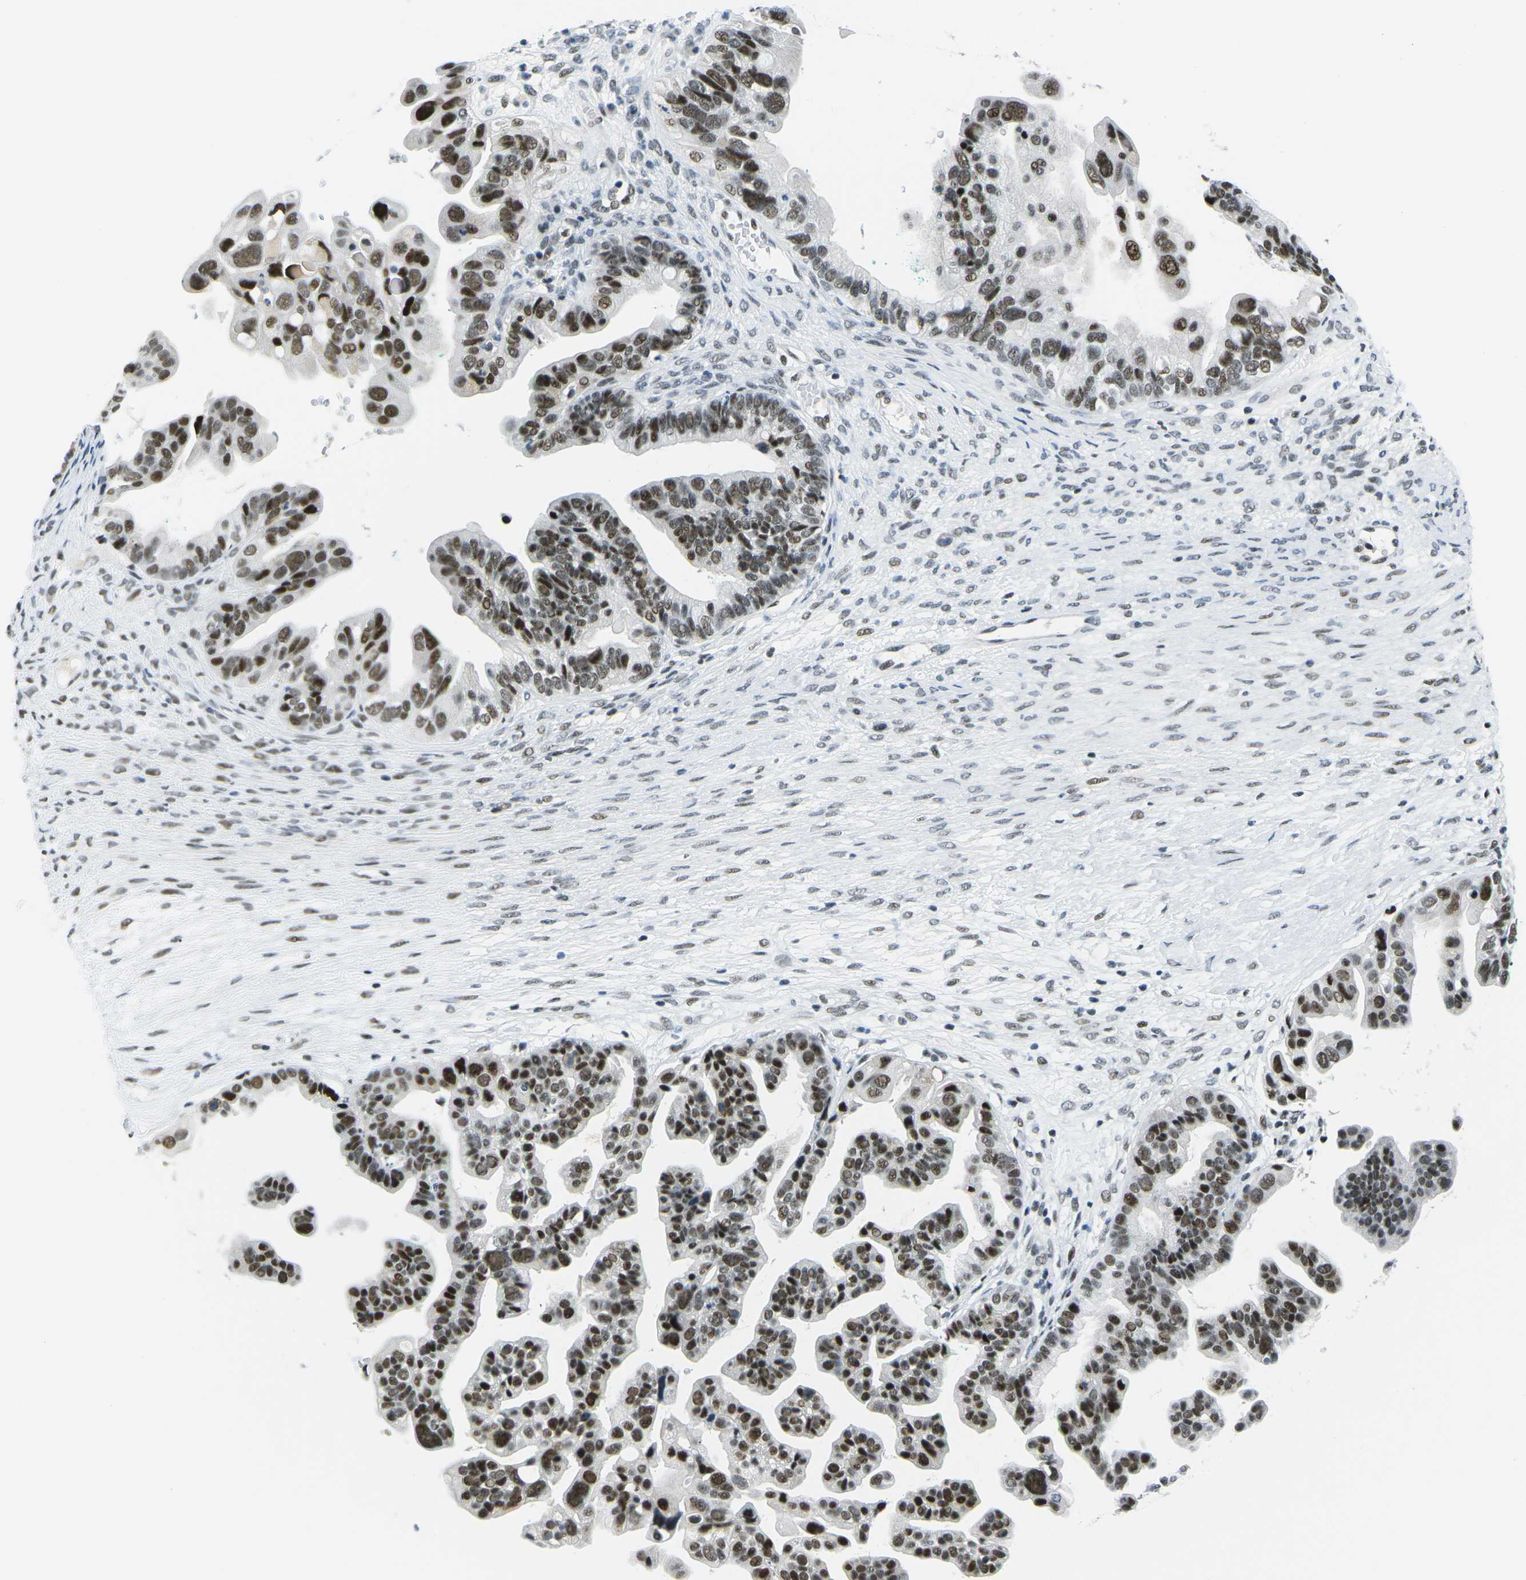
{"staining": {"intensity": "strong", "quantity": ">75%", "location": "nuclear"}, "tissue": "ovarian cancer", "cell_type": "Tumor cells", "image_type": "cancer", "snomed": [{"axis": "morphology", "description": "Cystadenocarcinoma, serous, NOS"}, {"axis": "topography", "description": "Ovary"}], "caption": "Ovarian cancer tissue exhibits strong nuclear staining in approximately >75% of tumor cells, visualized by immunohistochemistry.", "gene": "PRPF8", "patient": {"sex": "female", "age": 56}}